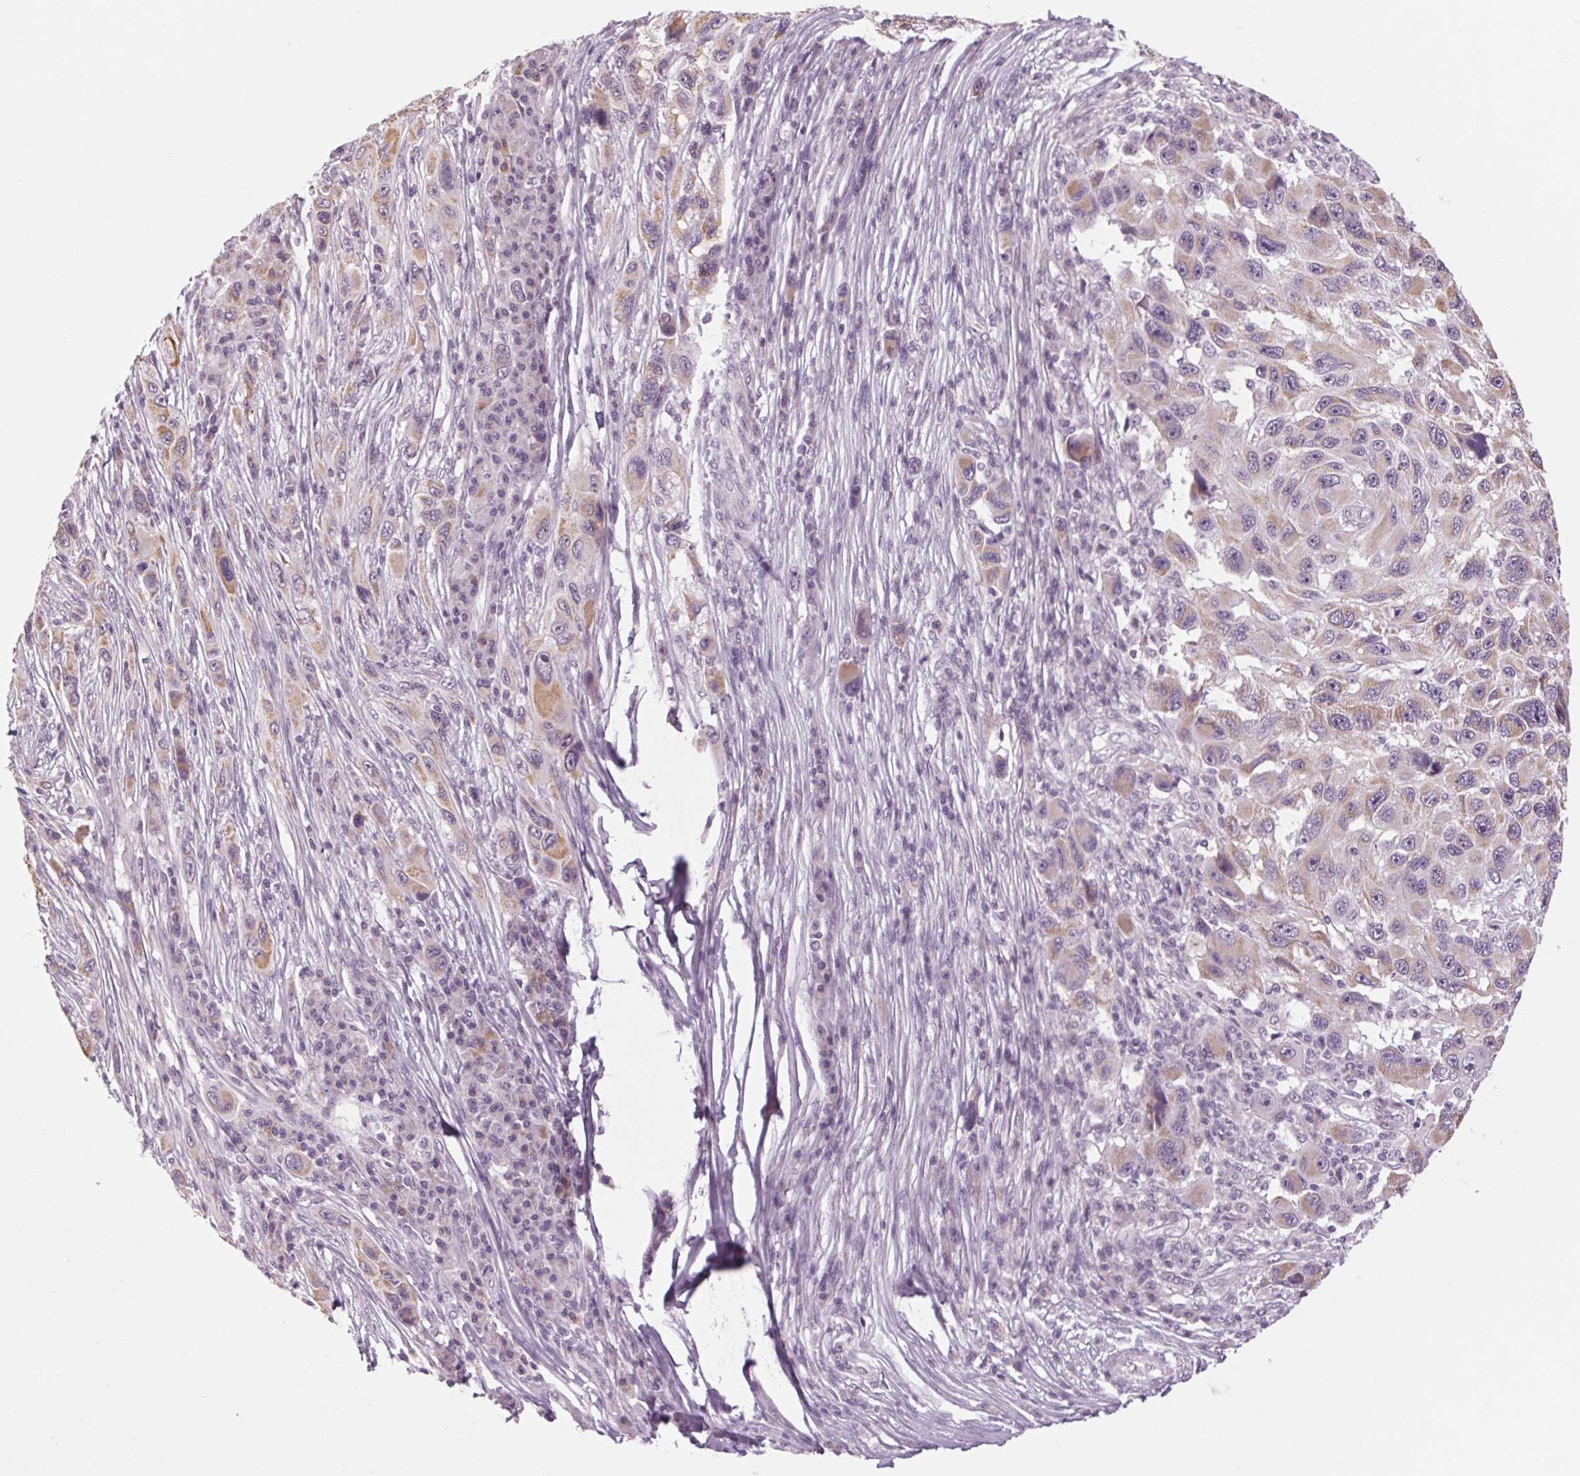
{"staining": {"intensity": "weak", "quantity": "25%-75%", "location": "cytoplasmic/membranous"}, "tissue": "melanoma", "cell_type": "Tumor cells", "image_type": "cancer", "snomed": [{"axis": "morphology", "description": "Malignant melanoma, NOS"}, {"axis": "topography", "description": "Skin"}], "caption": "Protein staining of malignant melanoma tissue exhibits weak cytoplasmic/membranous staining in about 25%-75% of tumor cells.", "gene": "KLHL40", "patient": {"sex": "male", "age": 53}}